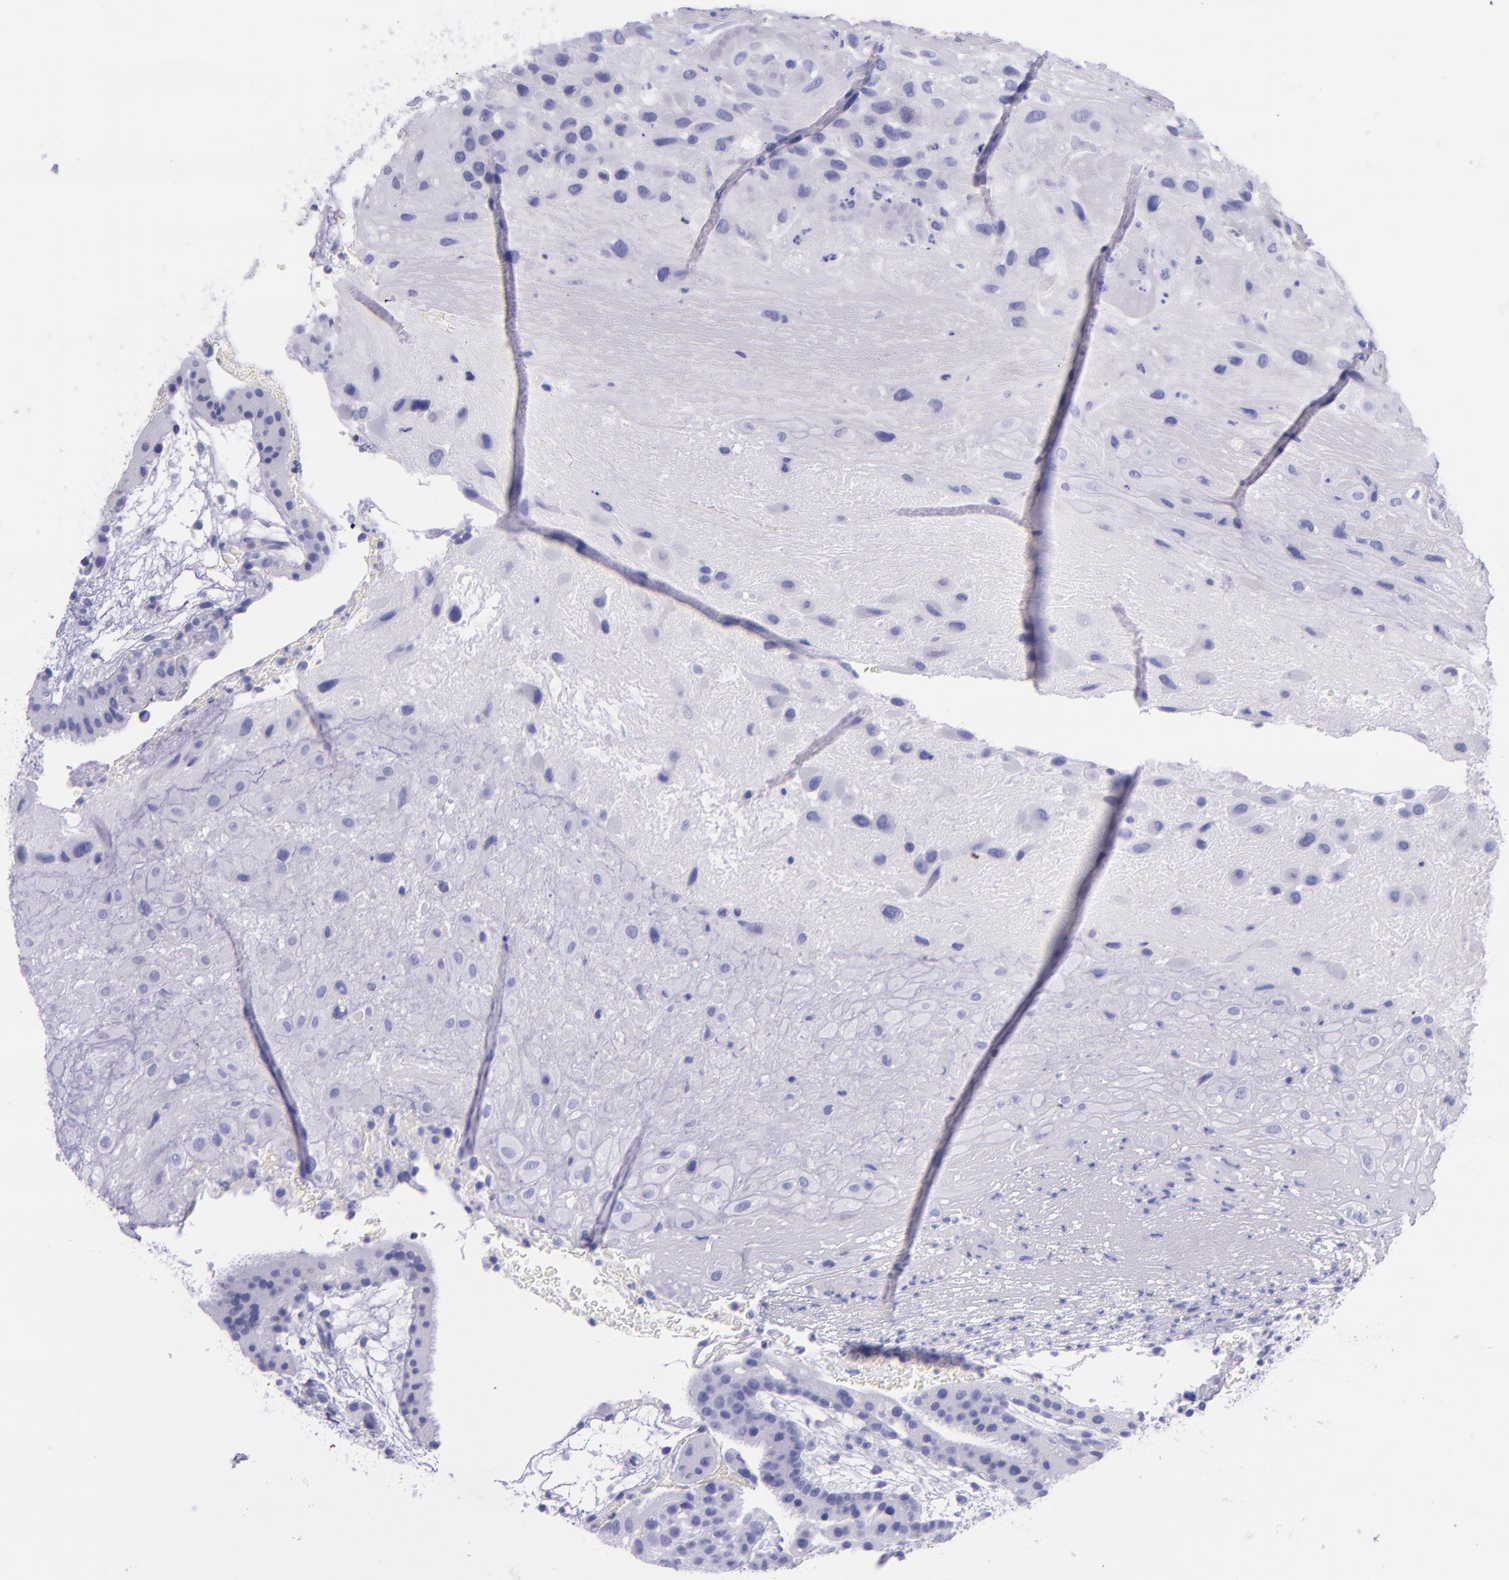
{"staining": {"intensity": "negative", "quantity": "none", "location": "none"}, "tissue": "placenta", "cell_type": "Decidual cells", "image_type": "normal", "snomed": [{"axis": "morphology", "description": "Normal tissue, NOS"}, {"axis": "topography", "description": "Placenta"}], "caption": "The photomicrograph shows no staining of decidual cells in normal placenta. (DAB (3,3'-diaminobenzidine) immunohistochemistry, high magnification).", "gene": "MBP", "patient": {"sex": "female", "age": 19}}